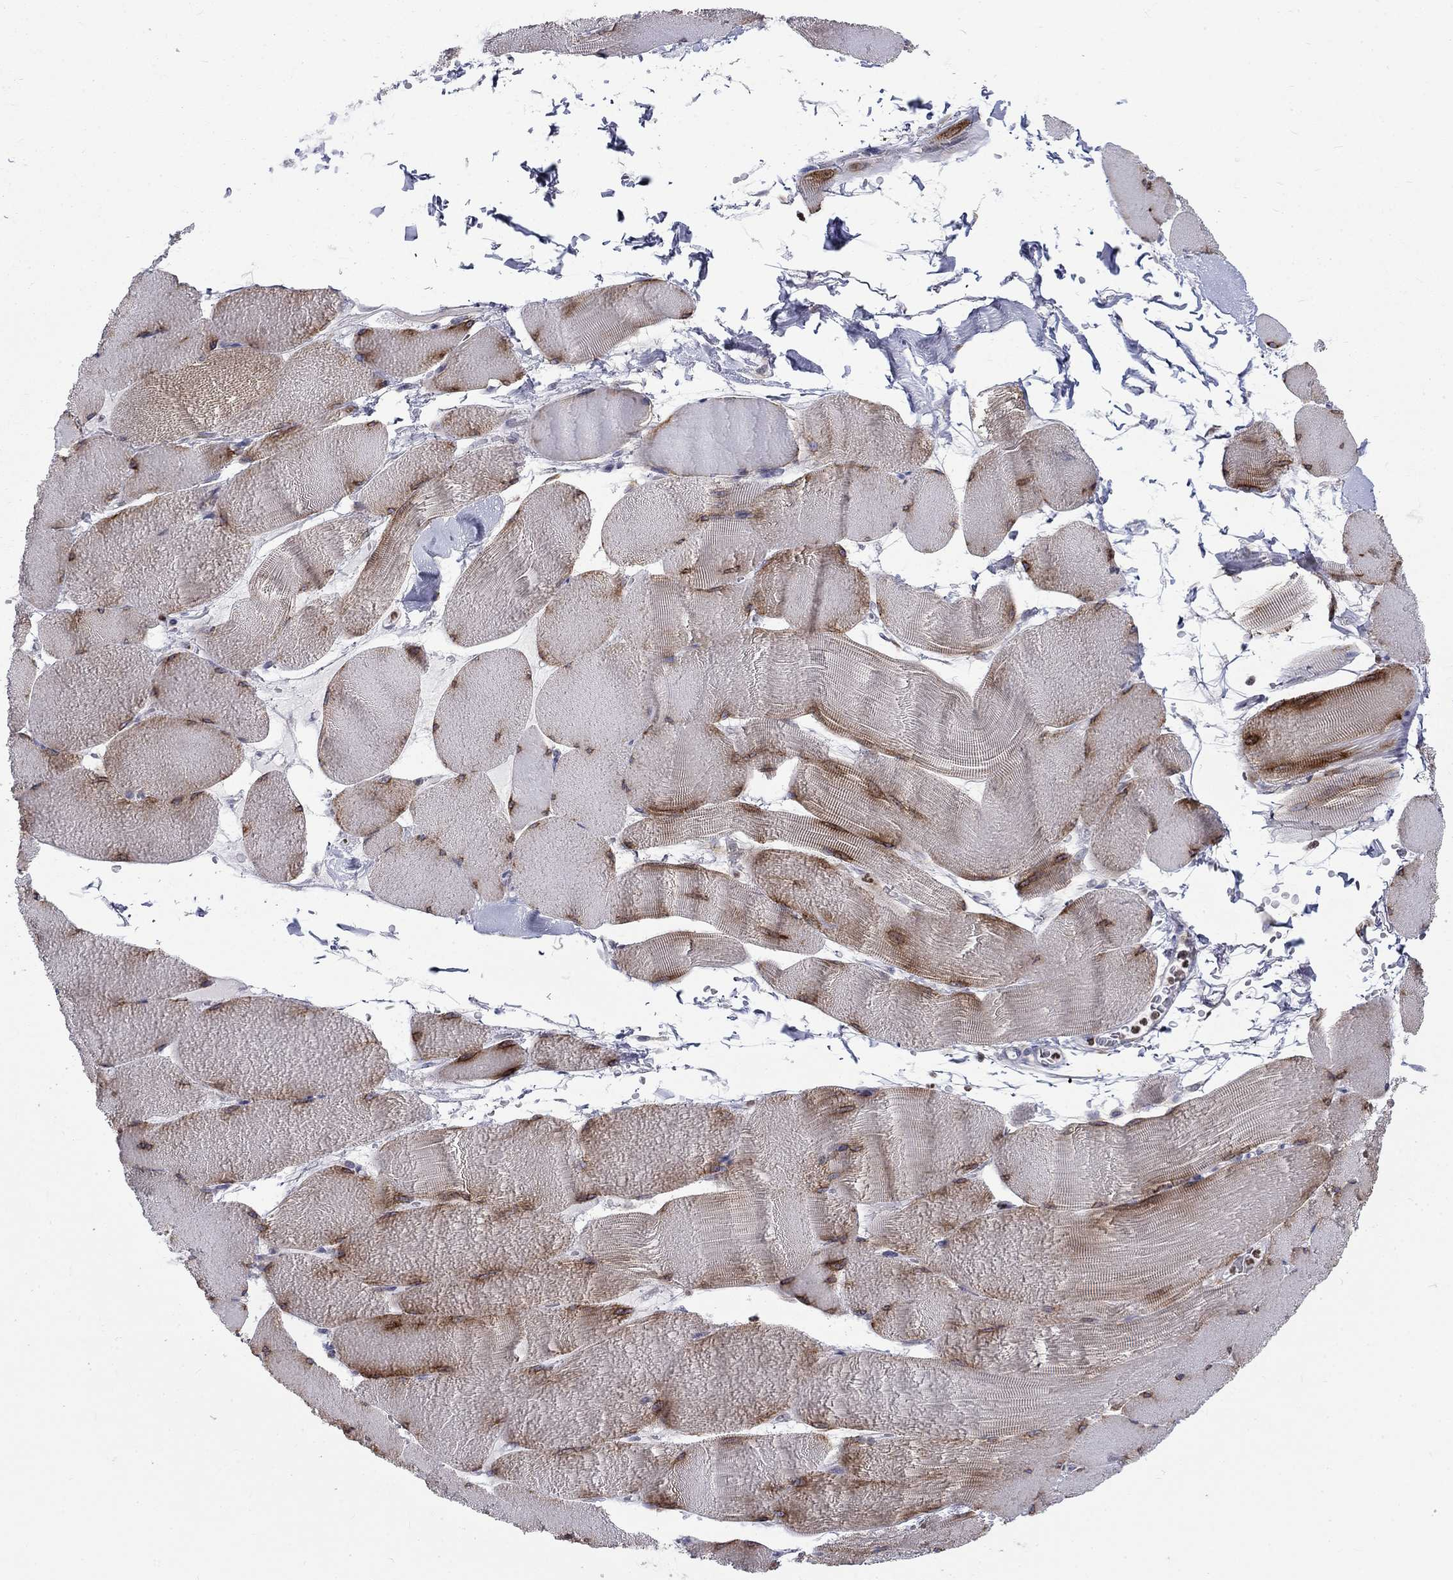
{"staining": {"intensity": "moderate", "quantity": "<25%", "location": "cytoplasmic/membranous"}, "tissue": "skeletal muscle", "cell_type": "Myocytes", "image_type": "normal", "snomed": [{"axis": "morphology", "description": "Normal tissue, NOS"}, {"axis": "topography", "description": "Skeletal muscle"}], "caption": "This image shows immunohistochemistry staining of benign human skeletal muscle, with low moderate cytoplasmic/membranous expression in approximately <25% of myocytes.", "gene": "PABPC4", "patient": {"sex": "male", "age": 56}}